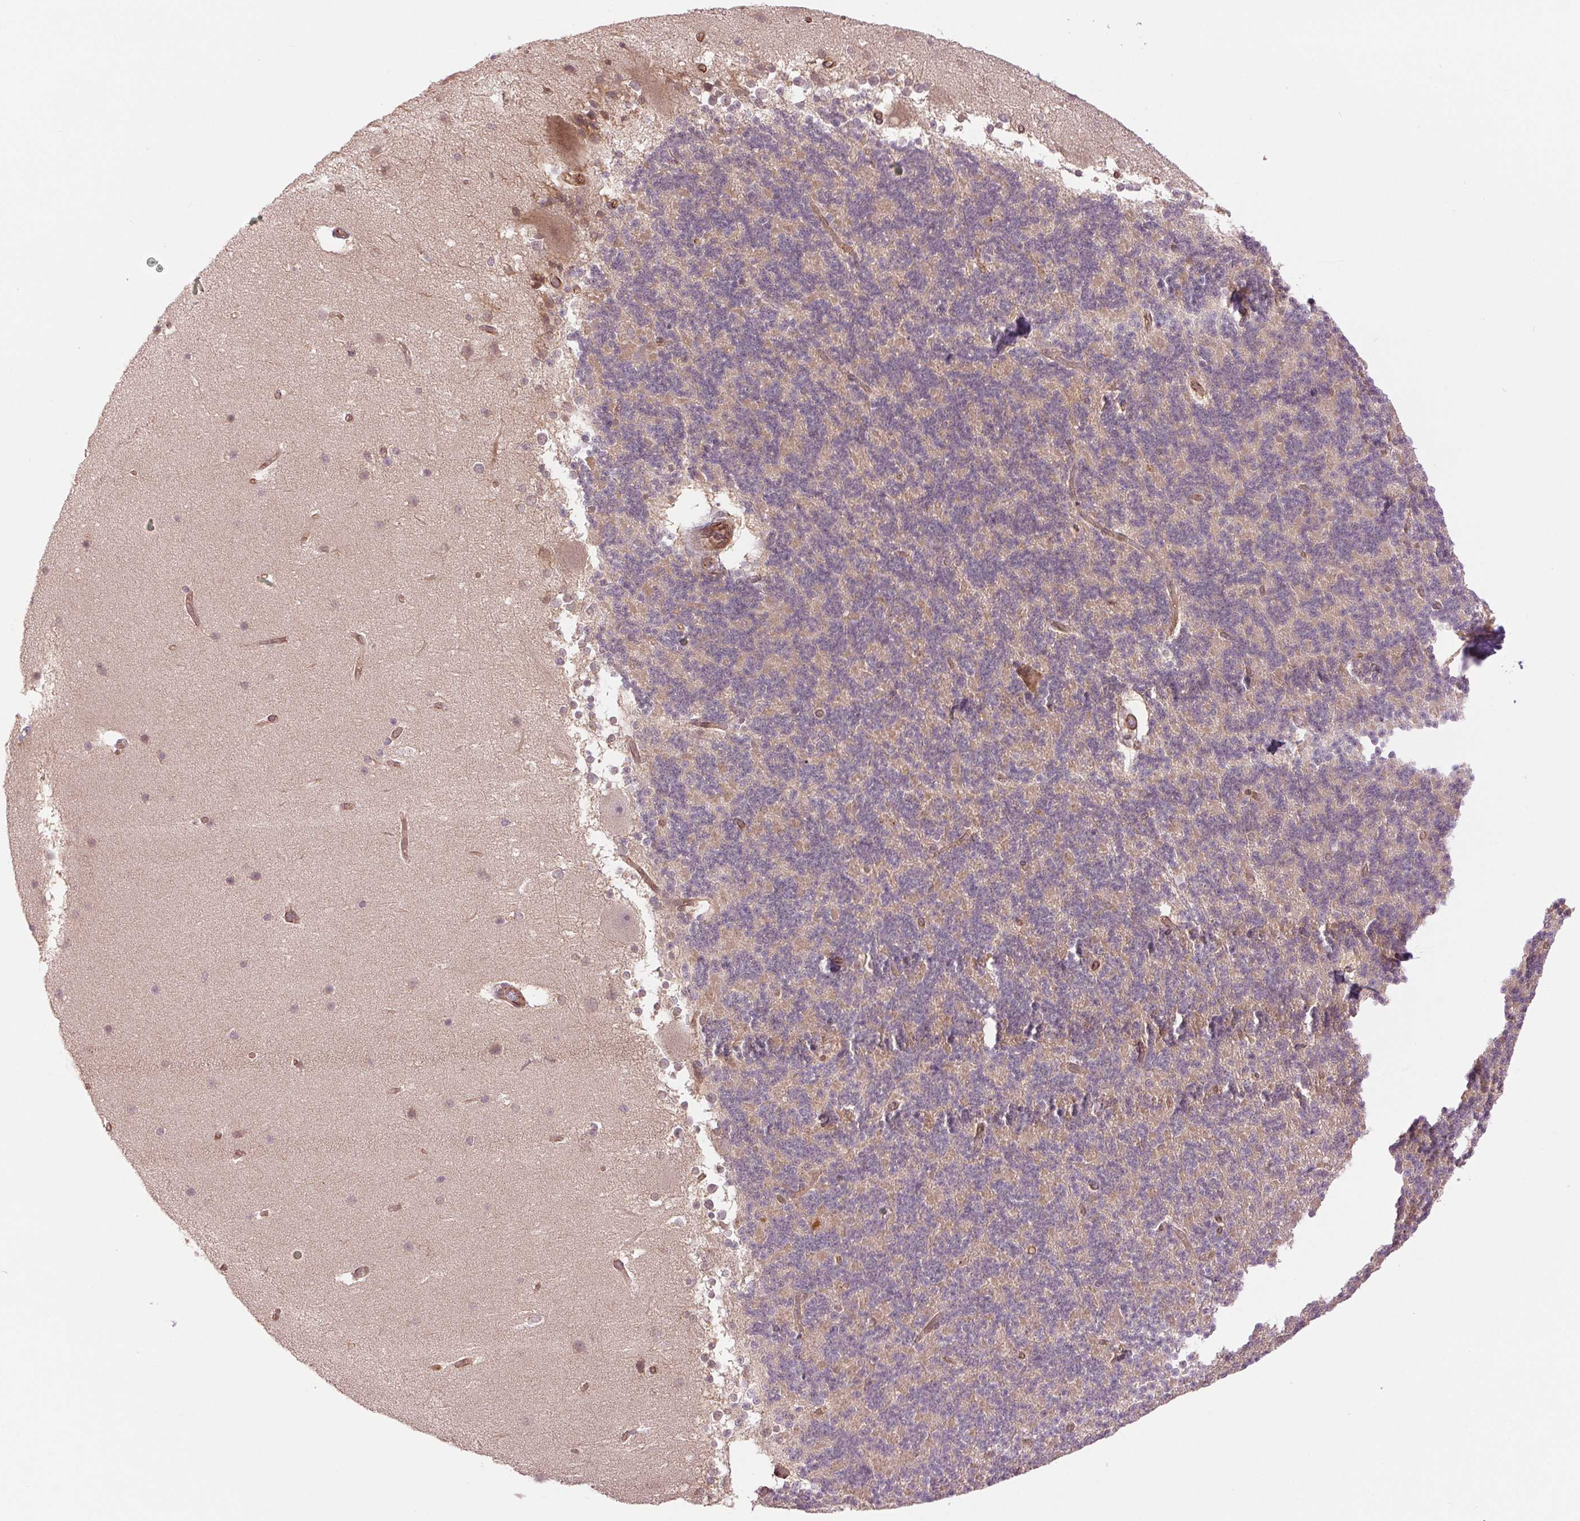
{"staining": {"intensity": "weak", "quantity": "25%-75%", "location": "cytoplasmic/membranous"}, "tissue": "cerebellum", "cell_type": "Cells in granular layer", "image_type": "normal", "snomed": [{"axis": "morphology", "description": "Normal tissue, NOS"}, {"axis": "topography", "description": "Cerebellum"}], "caption": "IHC of benign cerebellum displays low levels of weak cytoplasmic/membranous expression in approximately 25%-75% of cells in granular layer.", "gene": "STARD7", "patient": {"sex": "female", "age": 19}}